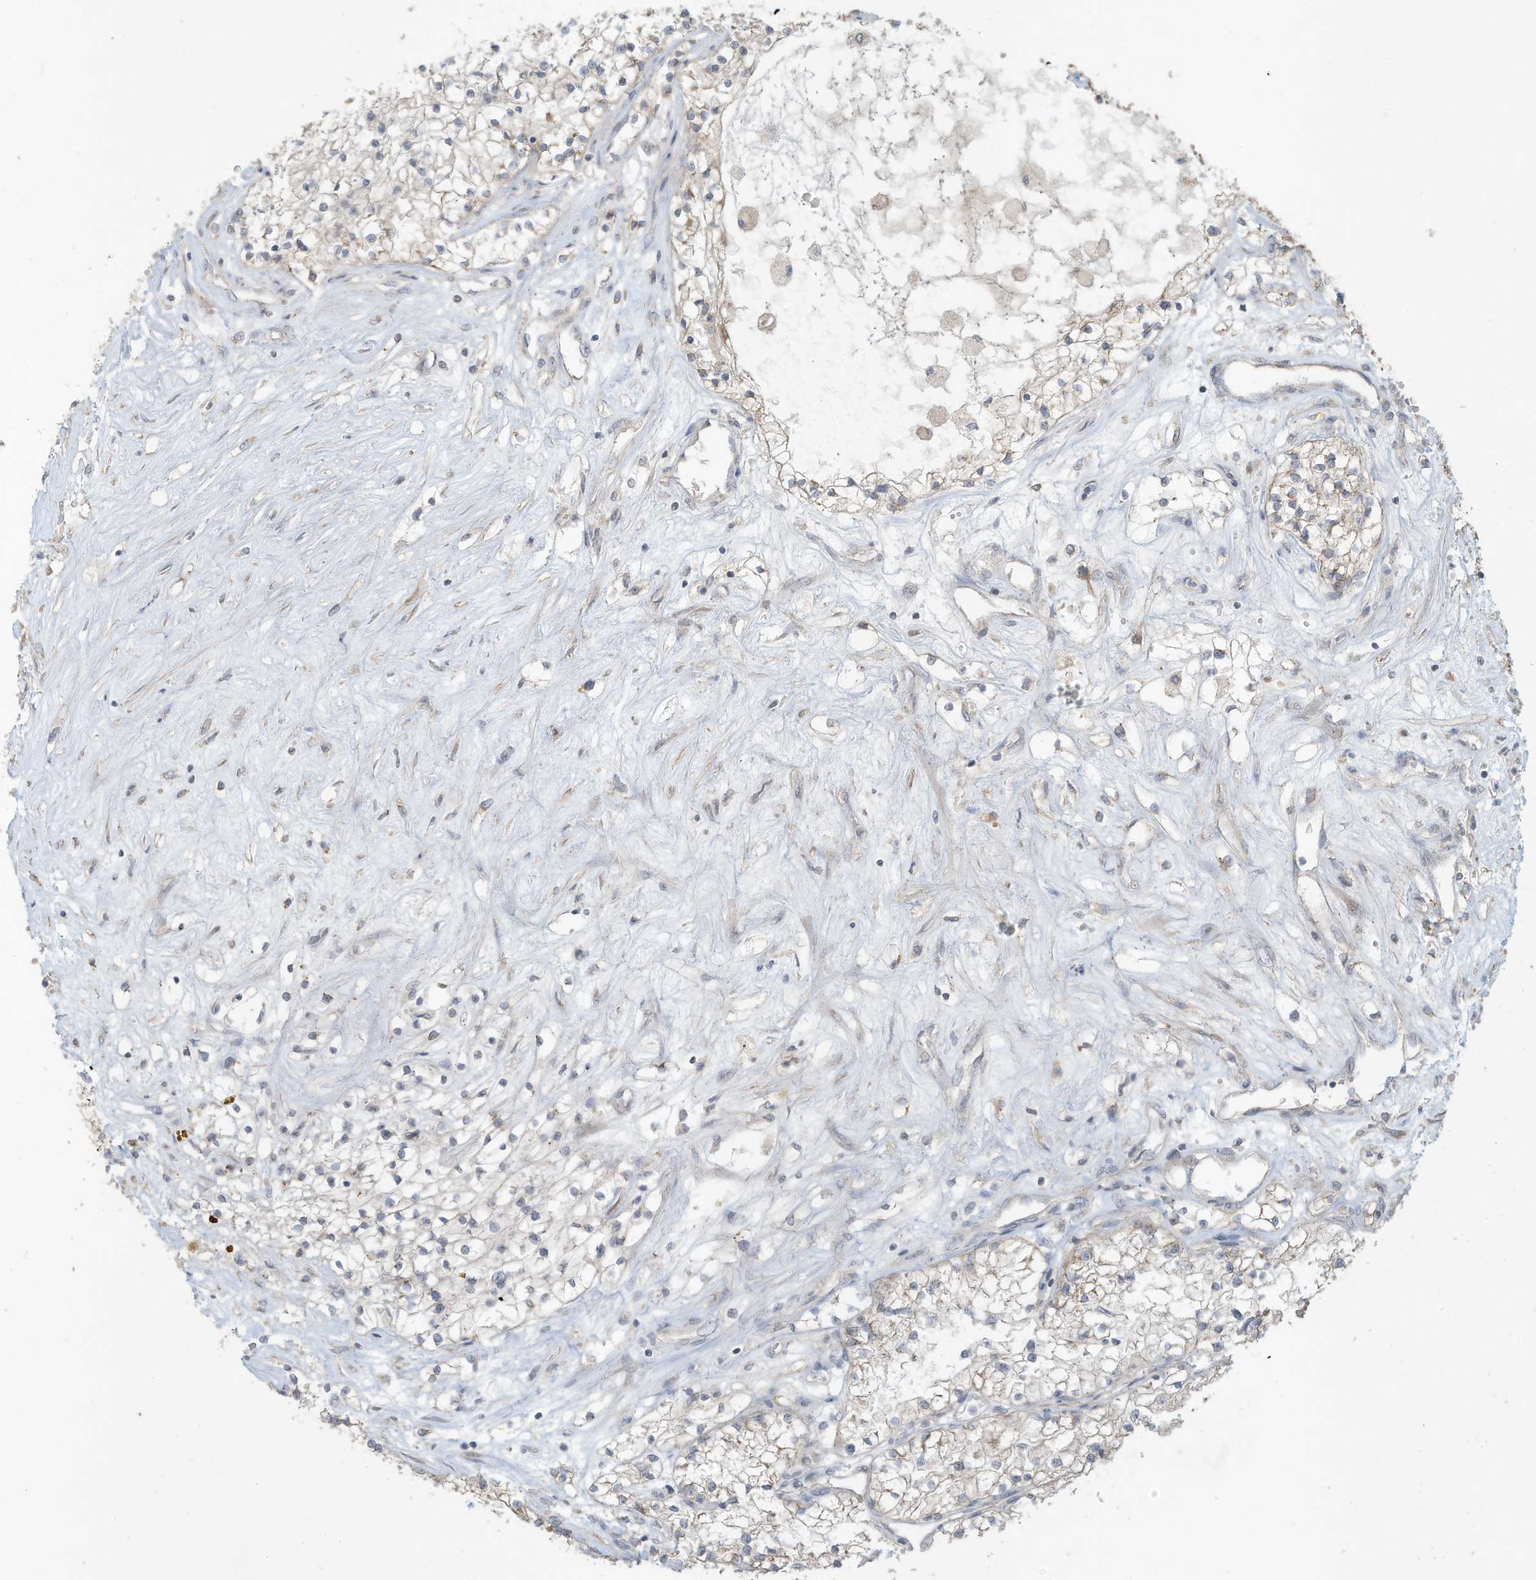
{"staining": {"intensity": "negative", "quantity": "none", "location": "none"}, "tissue": "renal cancer", "cell_type": "Tumor cells", "image_type": "cancer", "snomed": [{"axis": "morphology", "description": "Normal tissue, NOS"}, {"axis": "morphology", "description": "Adenocarcinoma, NOS"}, {"axis": "topography", "description": "Kidney"}], "caption": "High magnification brightfield microscopy of renal adenocarcinoma stained with DAB (brown) and counterstained with hematoxylin (blue): tumor cells show no significant expression.", "gene": "MAGIX", "patient": {"sex": "male", "age": 68}}